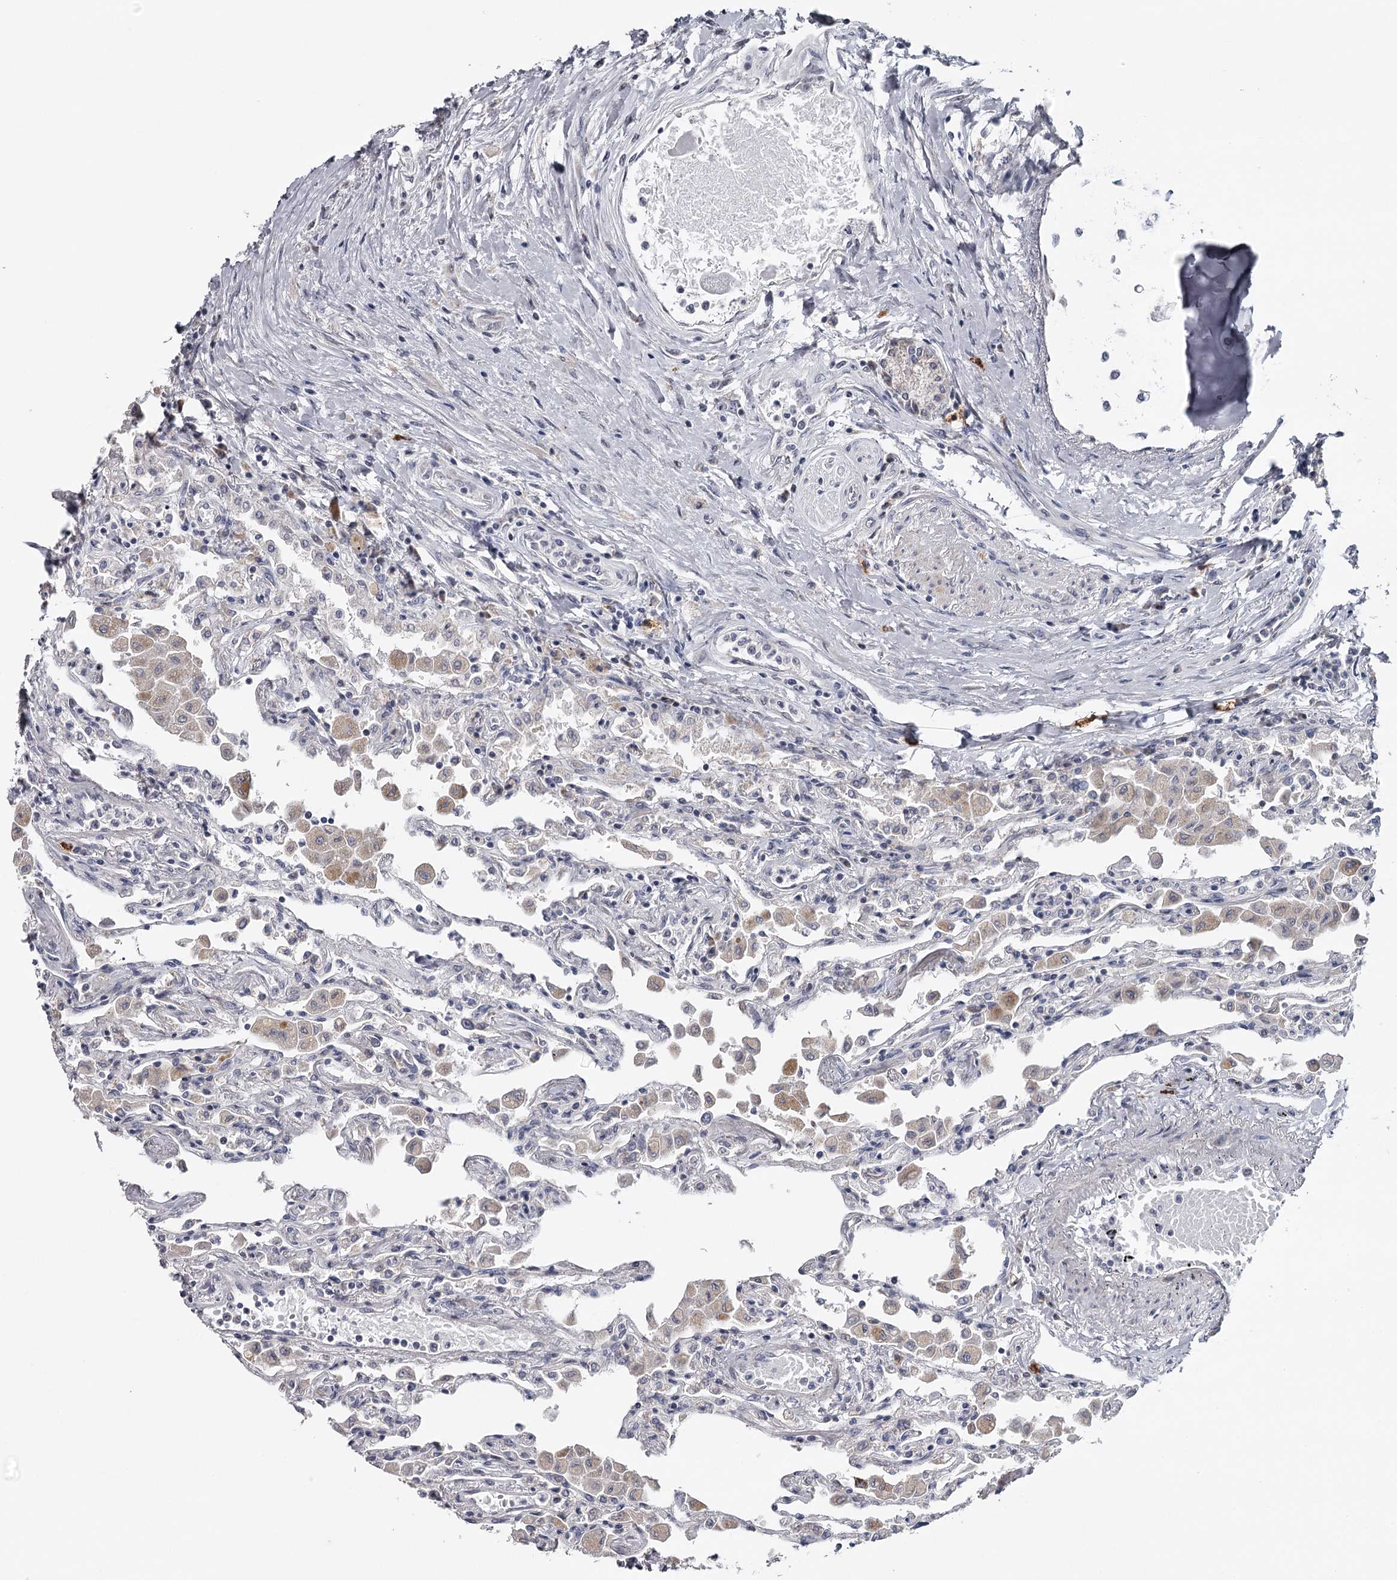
{"staining": {"intensity": "moderate", "quantity": "<25%", "location": "nuclear"}, "tissue": "lung", "cell_type": "Alveolar cells", "image_type": "normal", "snomed": [{"axis": "morphology", "description": "Normal tissue, NOS"}, {"axis": "topography", "description": "Bronchus"}, {"axis": "topography", "description": "Lung"}], "caption": "Protein expression analysis of unremarkable lung reveals moderate nuclear expression in approximately <25% of alveolar cells. (DAB IHC, brown staining for protein, blue staining for nuclei).", "gene": "GTSF1", "patient": {"sex": "female", "age": 49}}